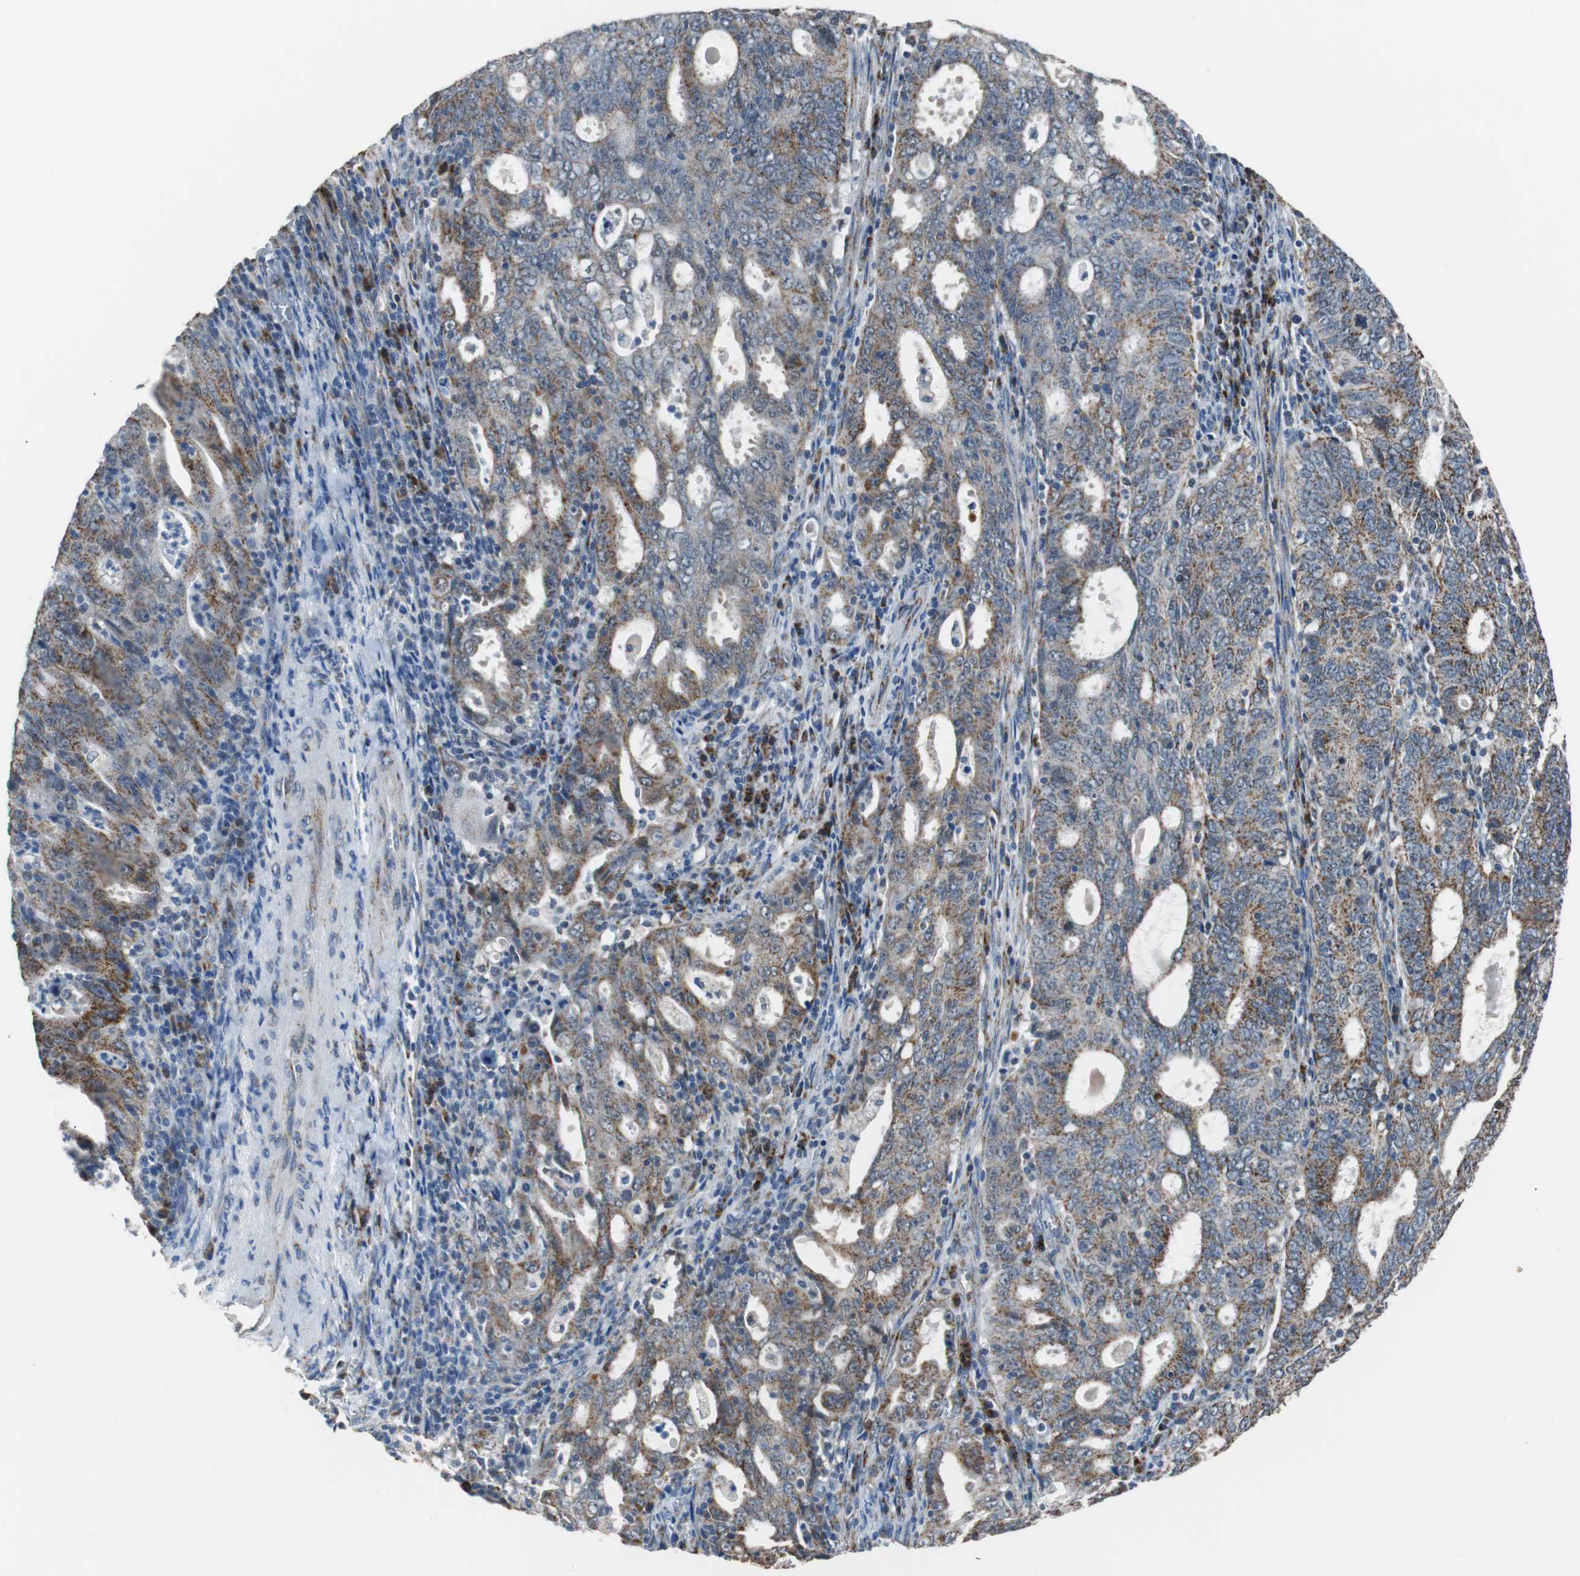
{"staining": {"intensity": "strong", "quantity": ">75%", "location": "cytoplasmic/membranous"}, "tissue": "cervical cancer", "cell_type": "Tumor cells", "image_type": "cancer", "snomed": [{"axis": "morphology", "description": "Adenocarcinoma, NOS"}, {"axis": "topography", "description": "Cervix"}], "caption": "An image of cervical cancer (adenocarcinoma) stained for a protein exhibits strong cytoplasmic/membranous brown staining in tumor cells. The protein is shown in brown color, while the nuclei are stained blue.", "gene": "PITRM1", "patient": {"sex": "female", "age": 44}}